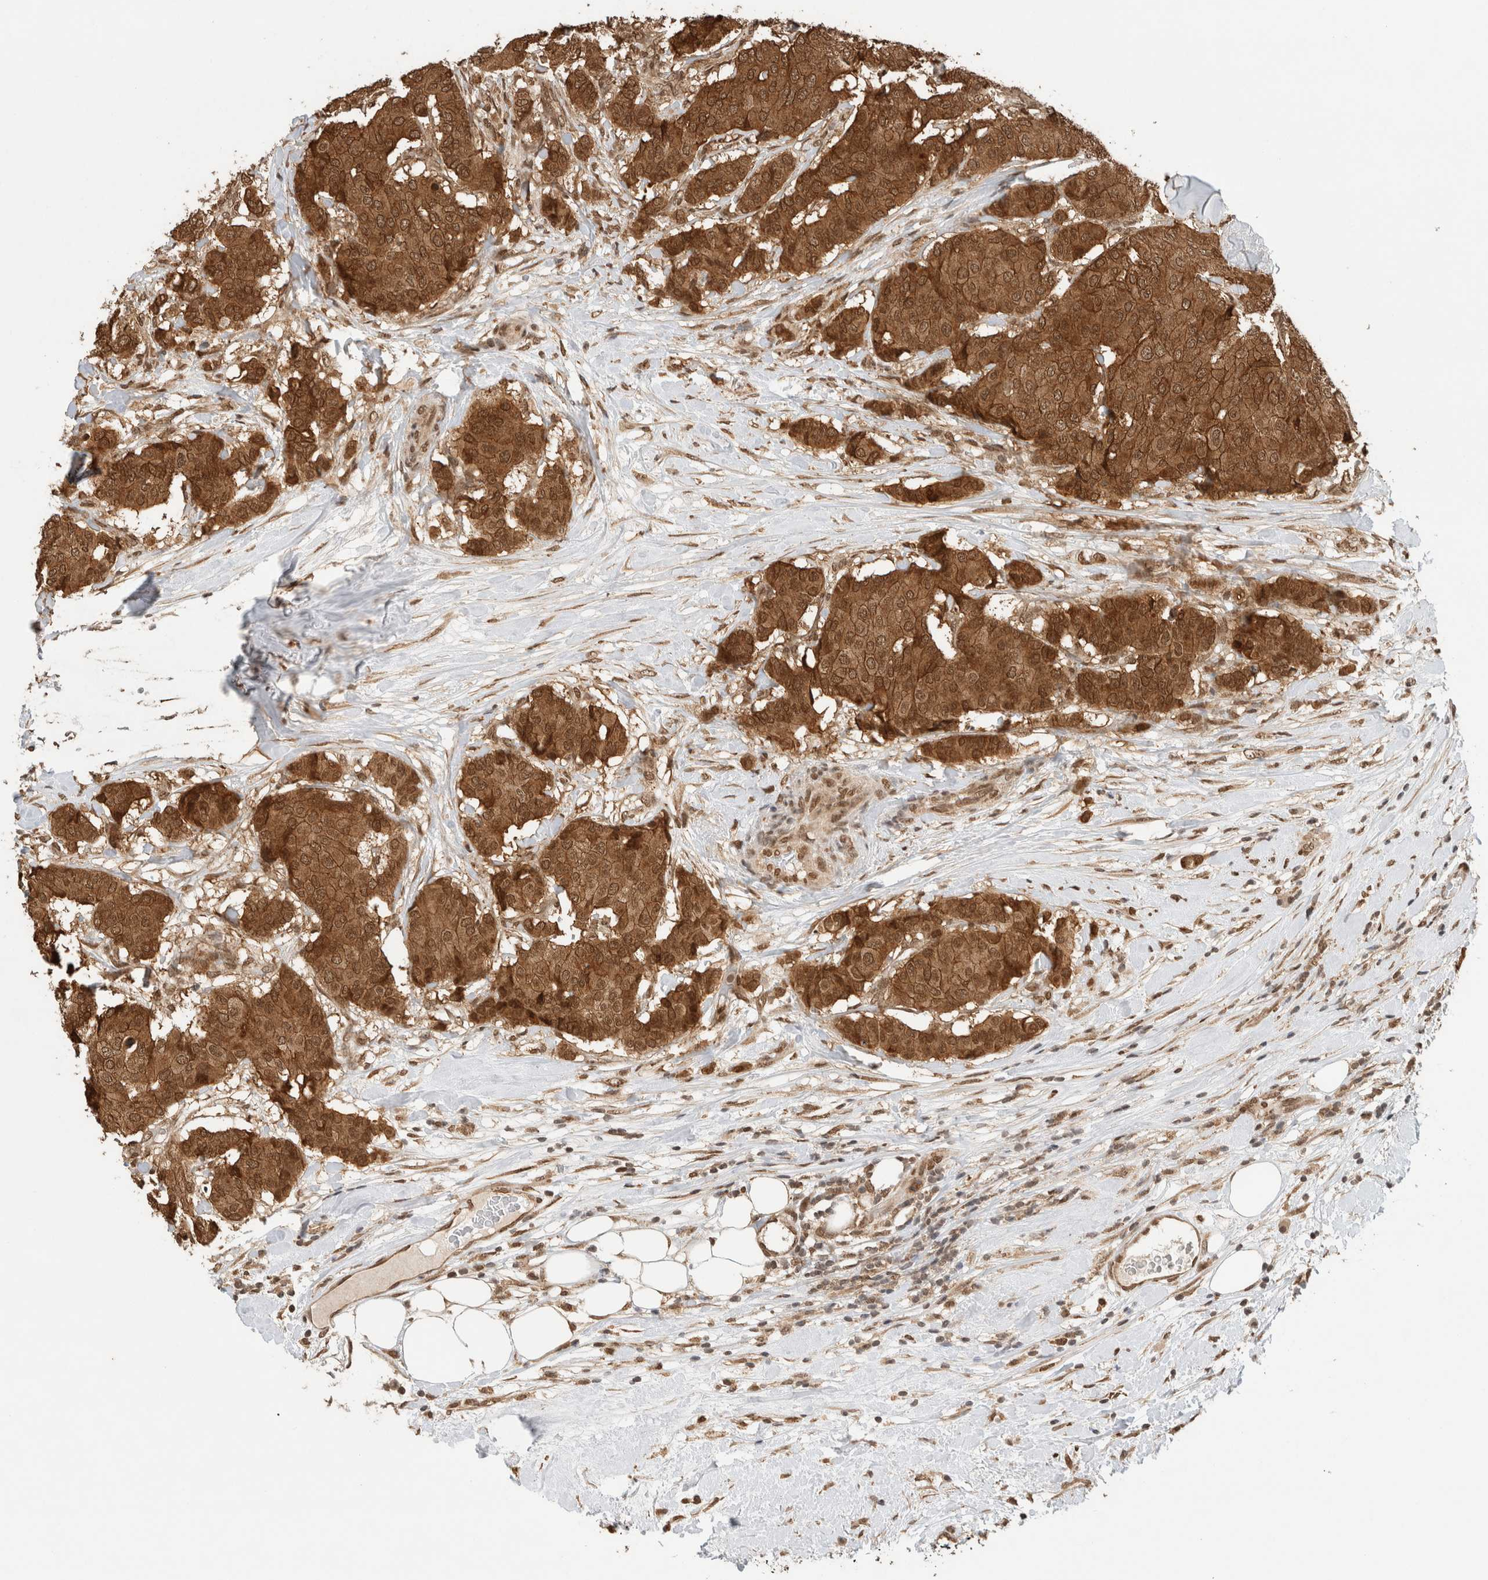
{"staining": {"intensity": "strong", "quantity": ">75%", "location": "cytoplasmic/membranous,nuclear"}, "tissue": "breast cancer", "cell_type": "Tumor cells", "image_type": "cancer", "snomed": [{"axis": "morphology", "description": "Duct carcinoma"}, {"axis": "topography", "description": "Breast"}], "caption": "This is a photomicrograph of IHC staining of breast cancer, which shows strong staining in the cytoplasmic/membranous and nuclear of tumor cells.", "gene": "C1orf21", "patient": {"sex": "female", "age": 75}}